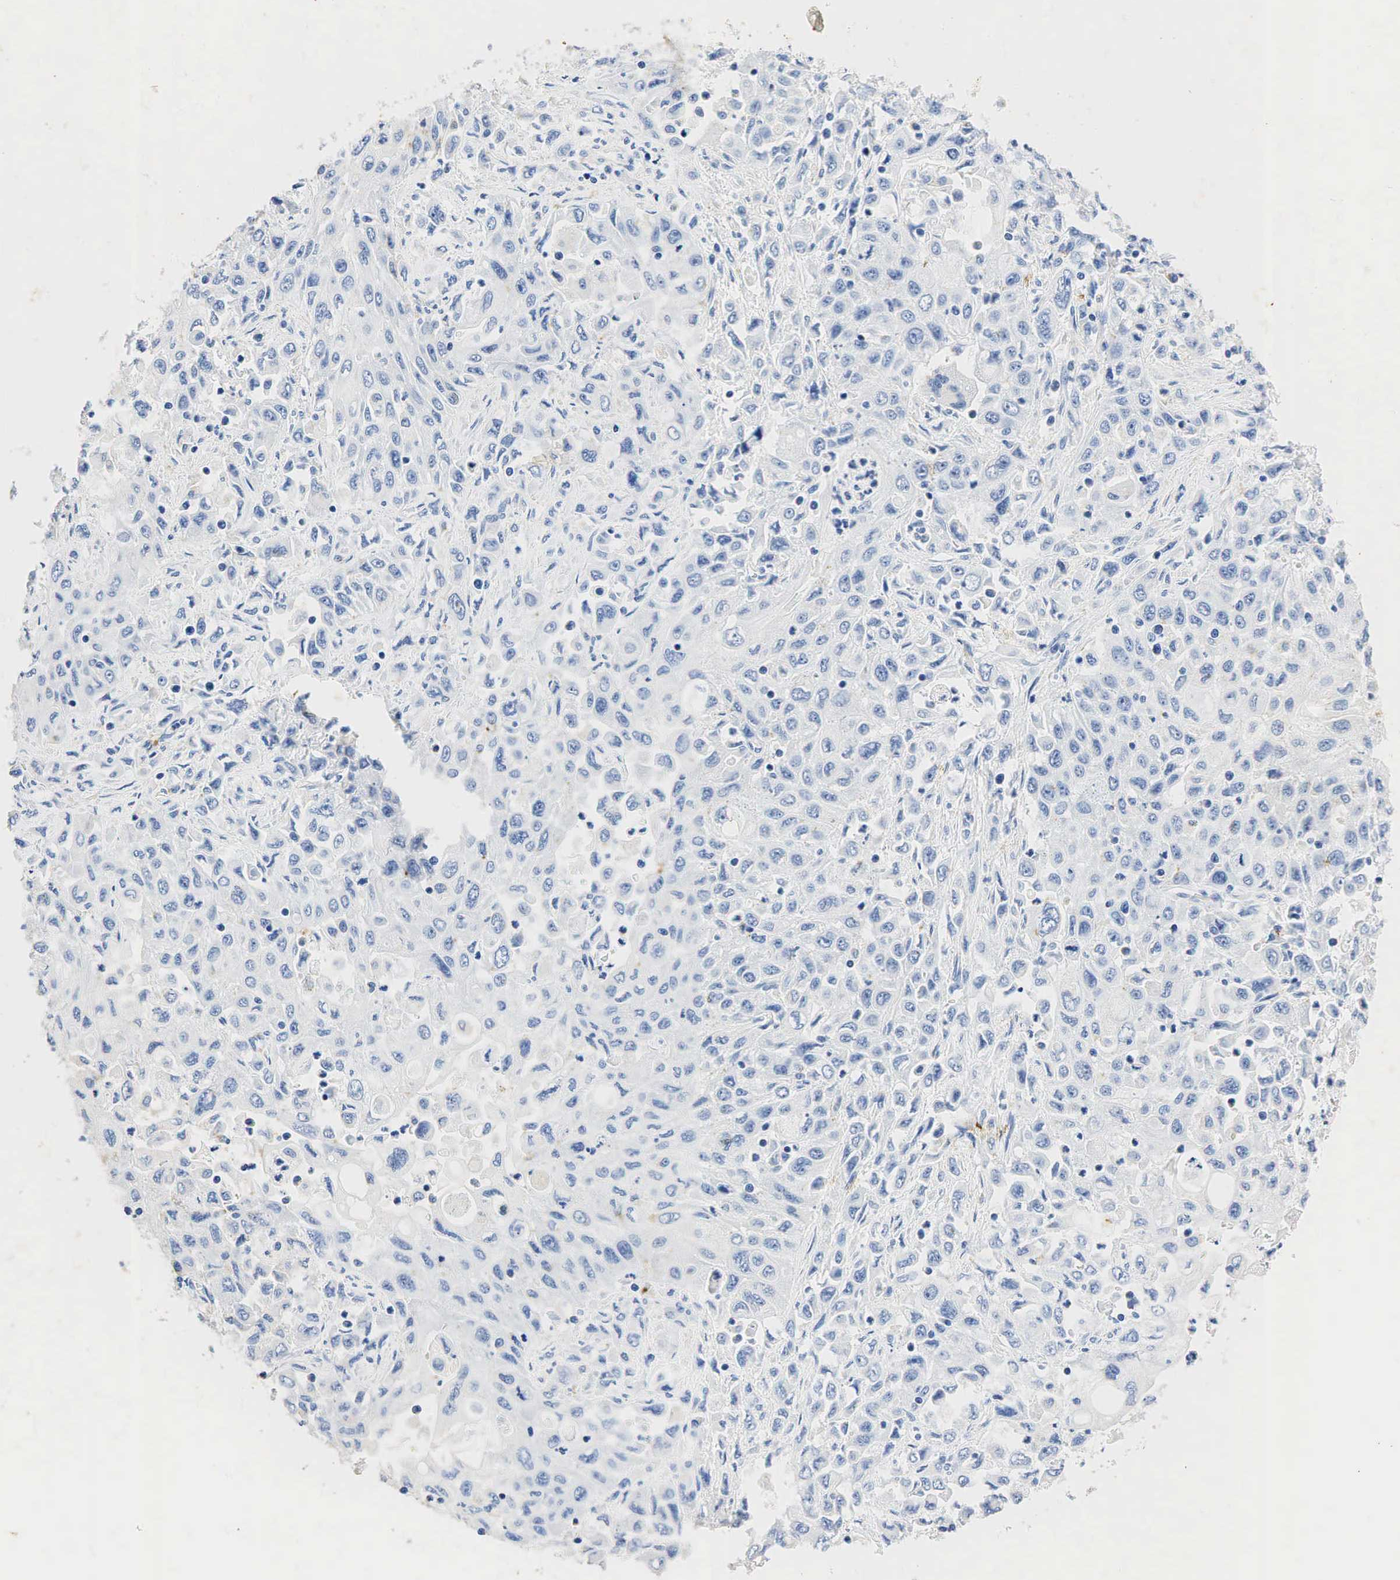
{"staining": {"intensity": "negative", "quantity": "none", "location": "none"}, "tissue": "pancreatic cancer", "cell_type": "Tumor cells", "image_type": "cancer", "snomed": [{"axis": "morphology", "description": "Adenocarcinoma, NOS"}, {"axis": "topography", "description": "Pancreas"}], "caption": "An image of human pancreatic adenocarcinoma is negative for staining in tumor cells.", "gene": "SYP", "patient": {"sex": "male", "age": 70}}